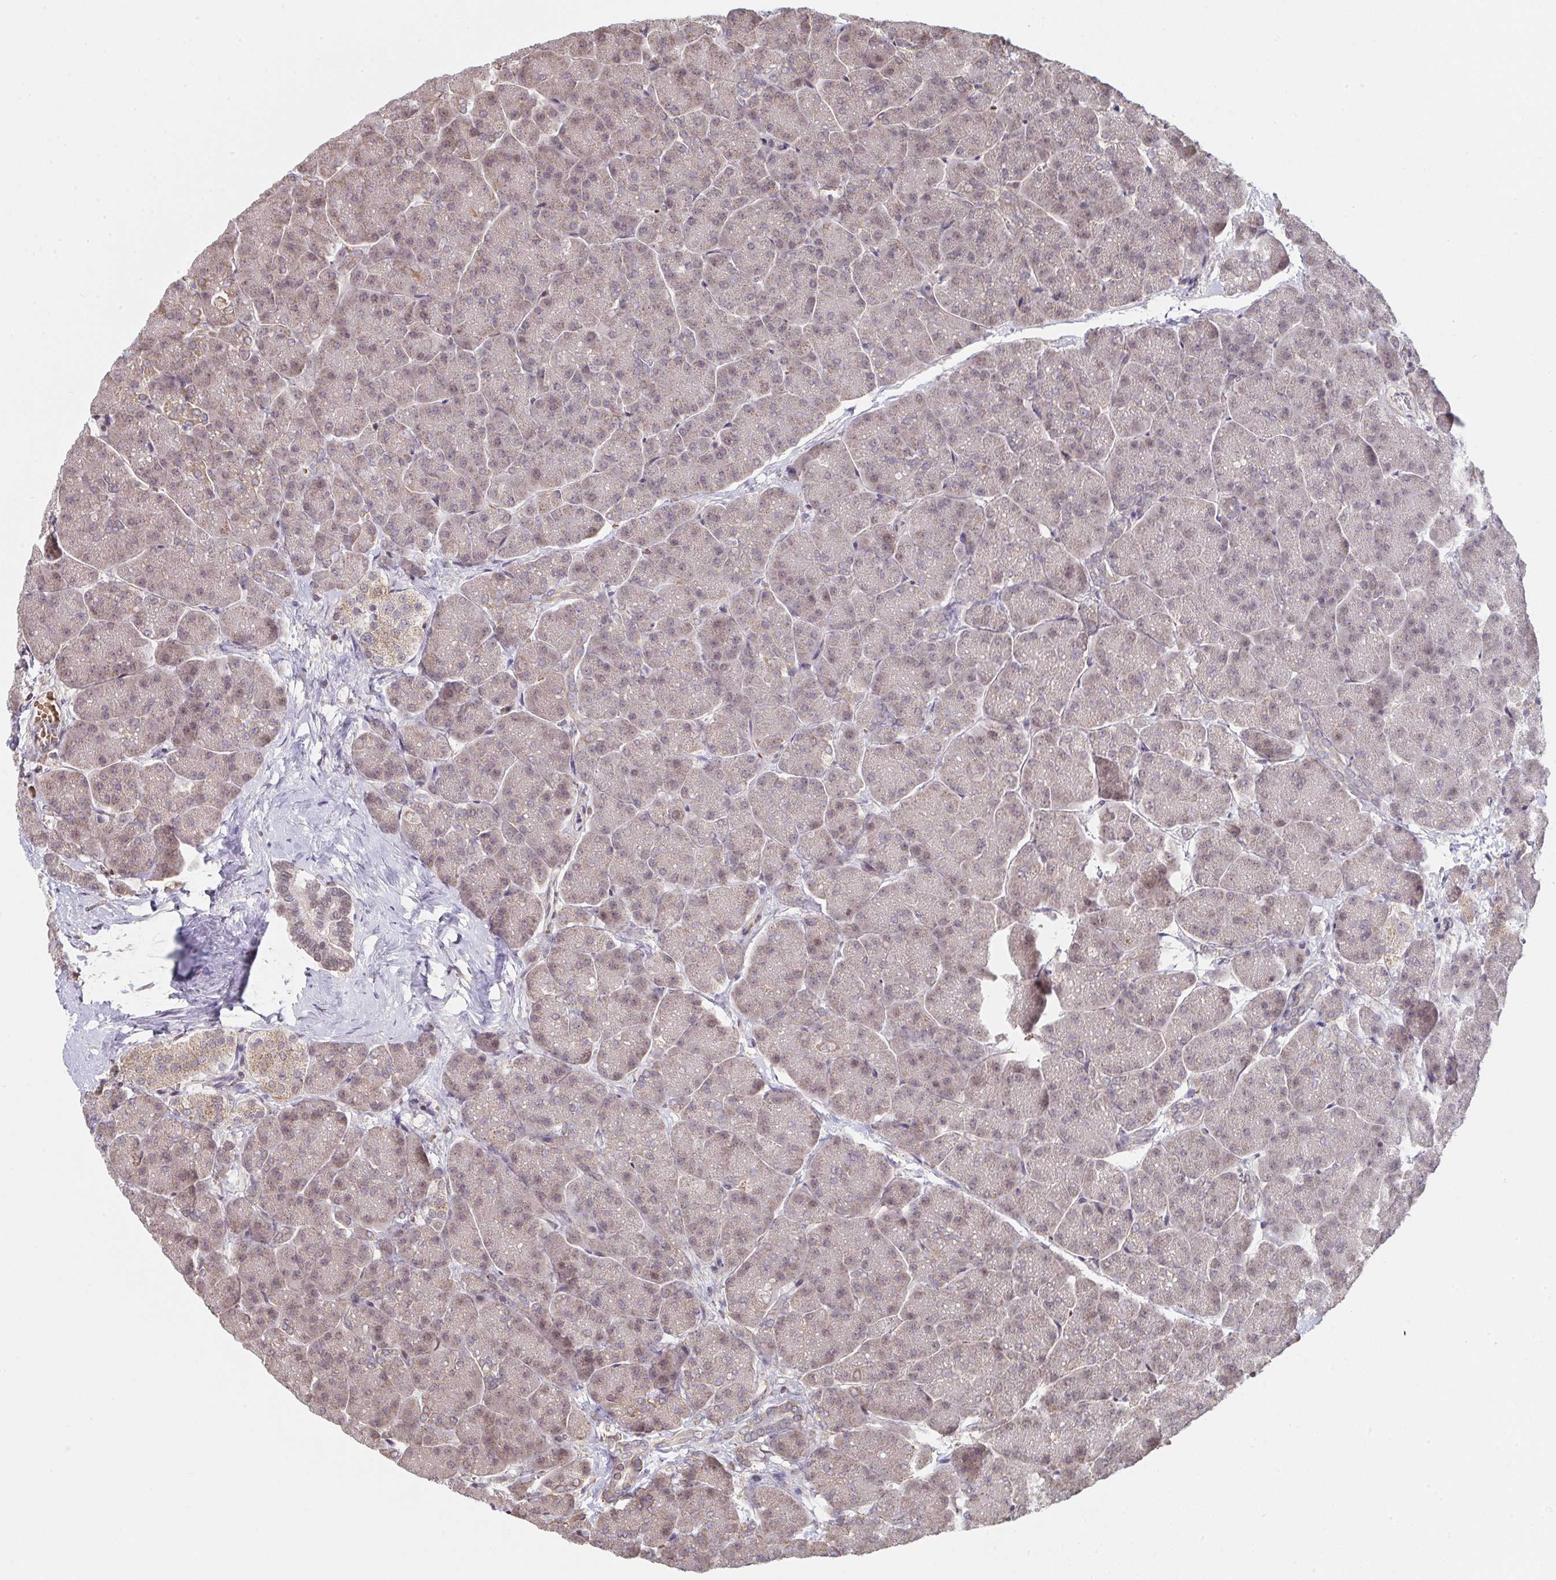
{"staining": {"intensity": "weak", "quantity": "25%-75%", "location": "cytoplasmic/membranous,nuclear"}, "tissue": "pancreas", "cell_type": "Exocrine glandular cells", "image_type": "normal", "snomed": [{"axis": "morphology", "description": "Normal tissue, NOS"}, {"axis": "topography", "description": "Pancreas"}, {"axis": "topography", "description": "Peripheral nerve tissue"}], "caption": "Protein staining demonstrates weak cytoplasmic/membranous,nuclear positivity in about 25%-75% of exocrine glandular cells in benign pancreas. Using DAB (brown) and hematoxylin (blue) stains, captured at high magnification using brightfield microscopy.", "gene": "SAP30", "patient": {"sex": "male", "age": 54}}